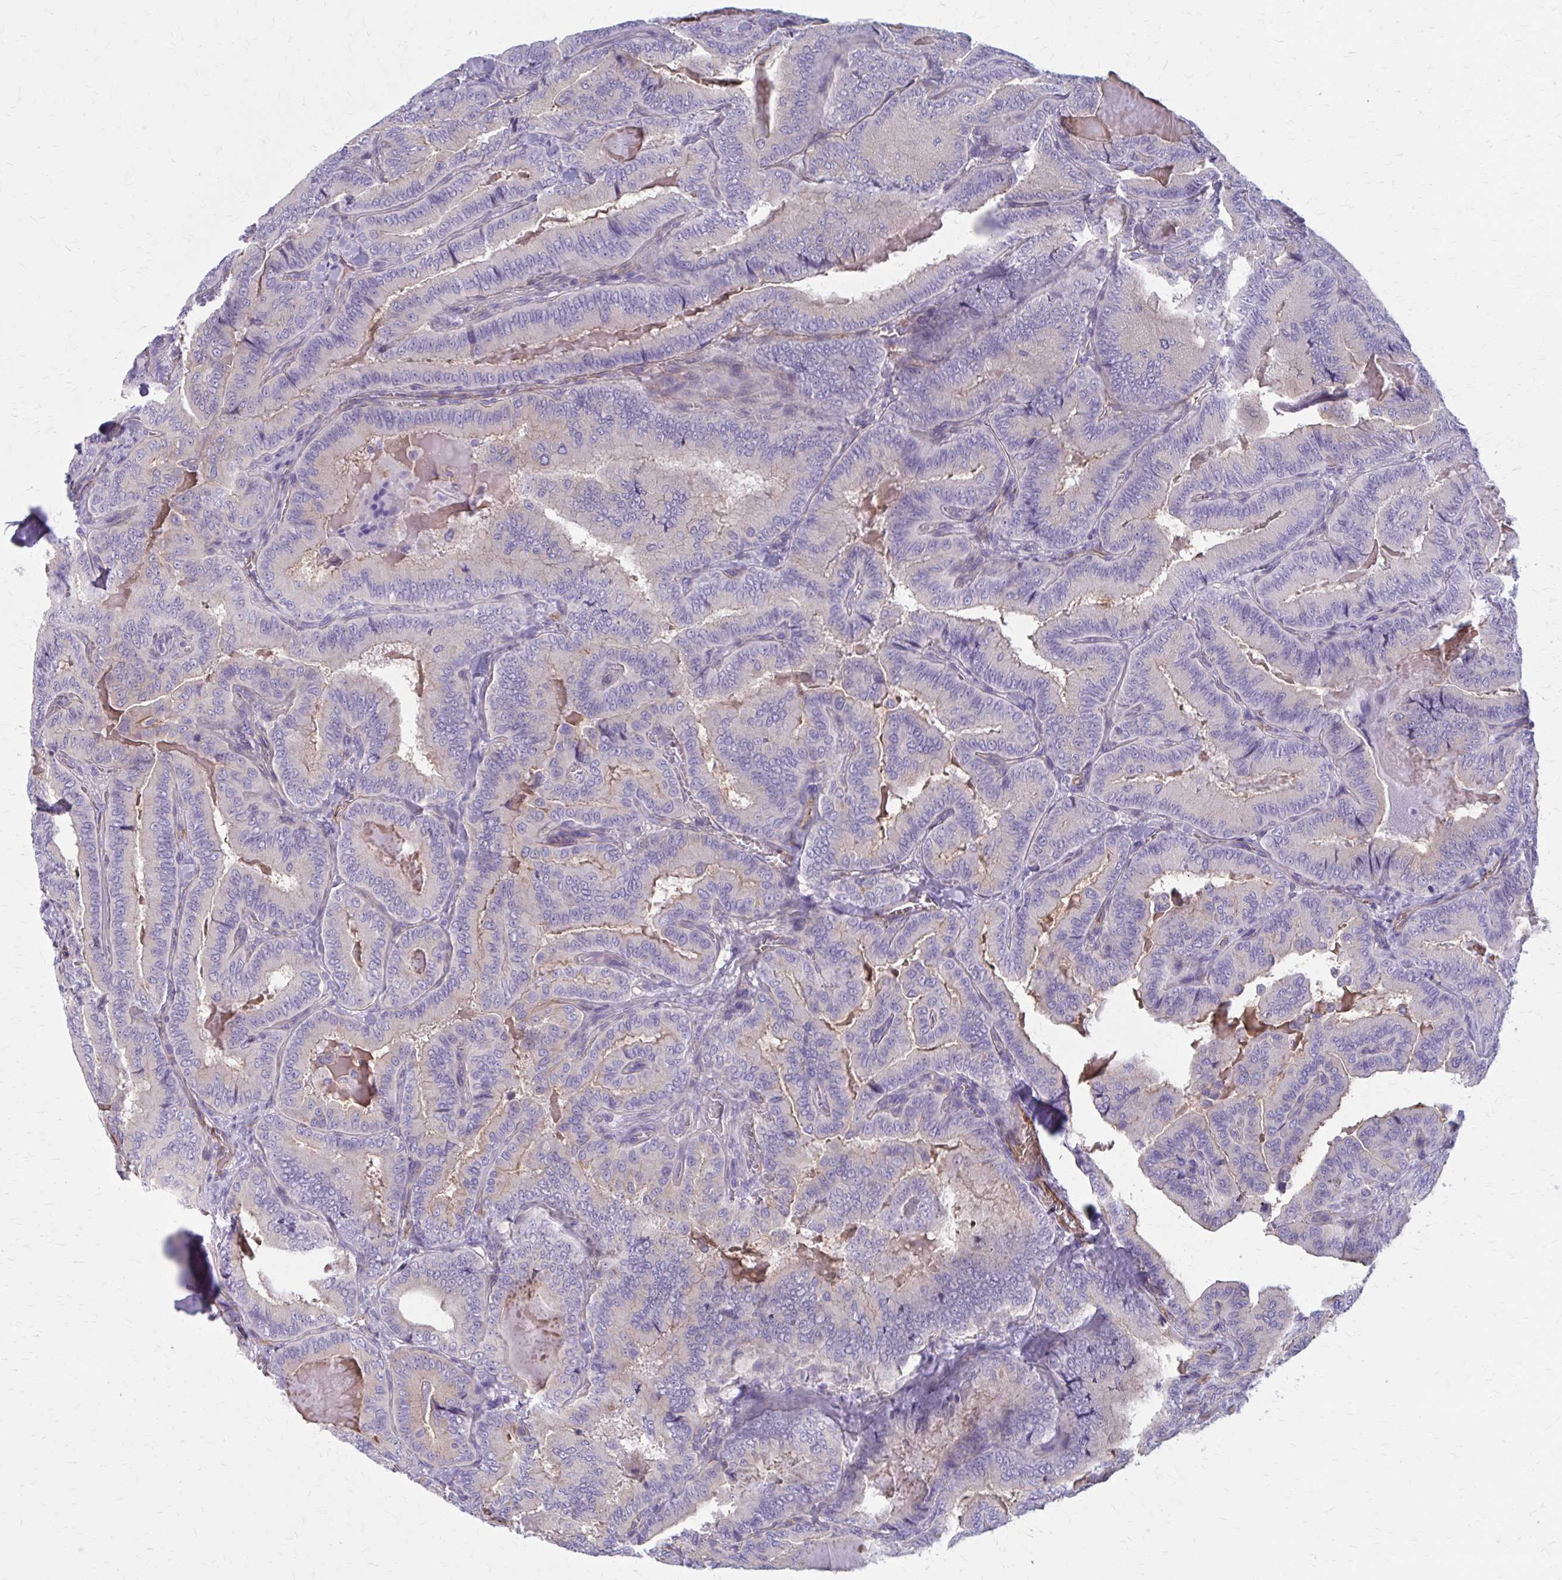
{"staining": {"intensity": "negative", "quantity": "none", "location": "none"}, "tissue": "thyroid cancer", "cell_type": "Tumor cells", "image_type": "cancer", "snomed": [{"axis": "morphology", "description": "Papillary adenocarcinoma, NOS"}, {"axis": "topography", "description": "Thyroid gland"}], "caption": "Human thyroid cancer (papillary adenocarcinoma) stained for a protein using immunohistochemistry (IHC) displays no positivity in tumor cells.", "gene": "ZDHHC7", "patient": {"sex": "male", "age": 61}}